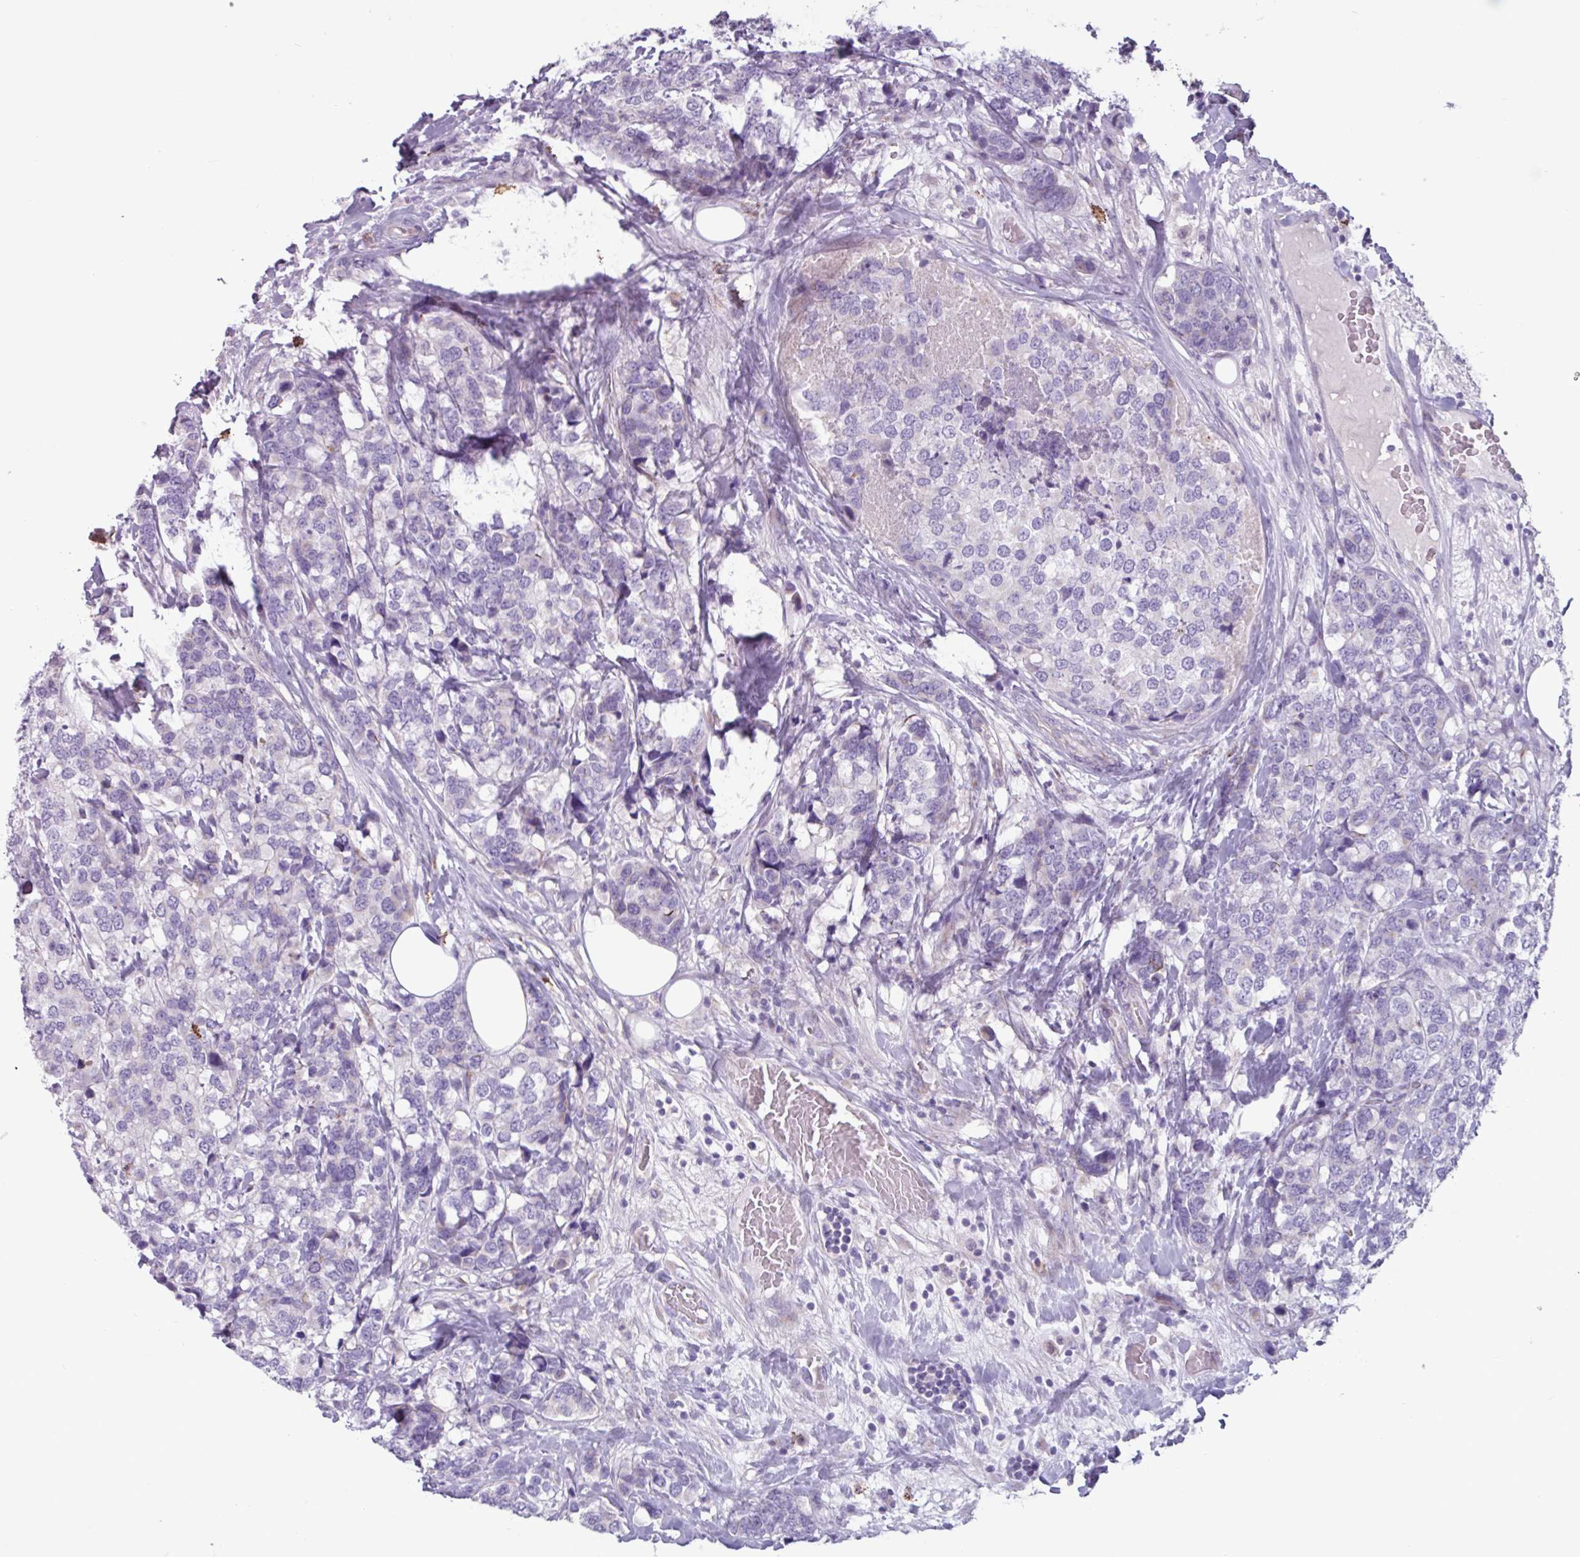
{"staining": {"intensity": "negative", "quantity": "none", "location": "none"}, "tissue": "breast cancer", "cell_type": "Tumor cells", "image_type": "cancer", "snomed": [{"axis": "morphology", "description": "Lobular carcinoma"}, {"axis": "topography", "description": "Breast"}], "caption": "This is an immunohistochemistry photomicrograph of breast cancer. There is no staining in tumor cells.", "gene": "ADGRE1", "patient": {"sex": "female", "age": 59}}